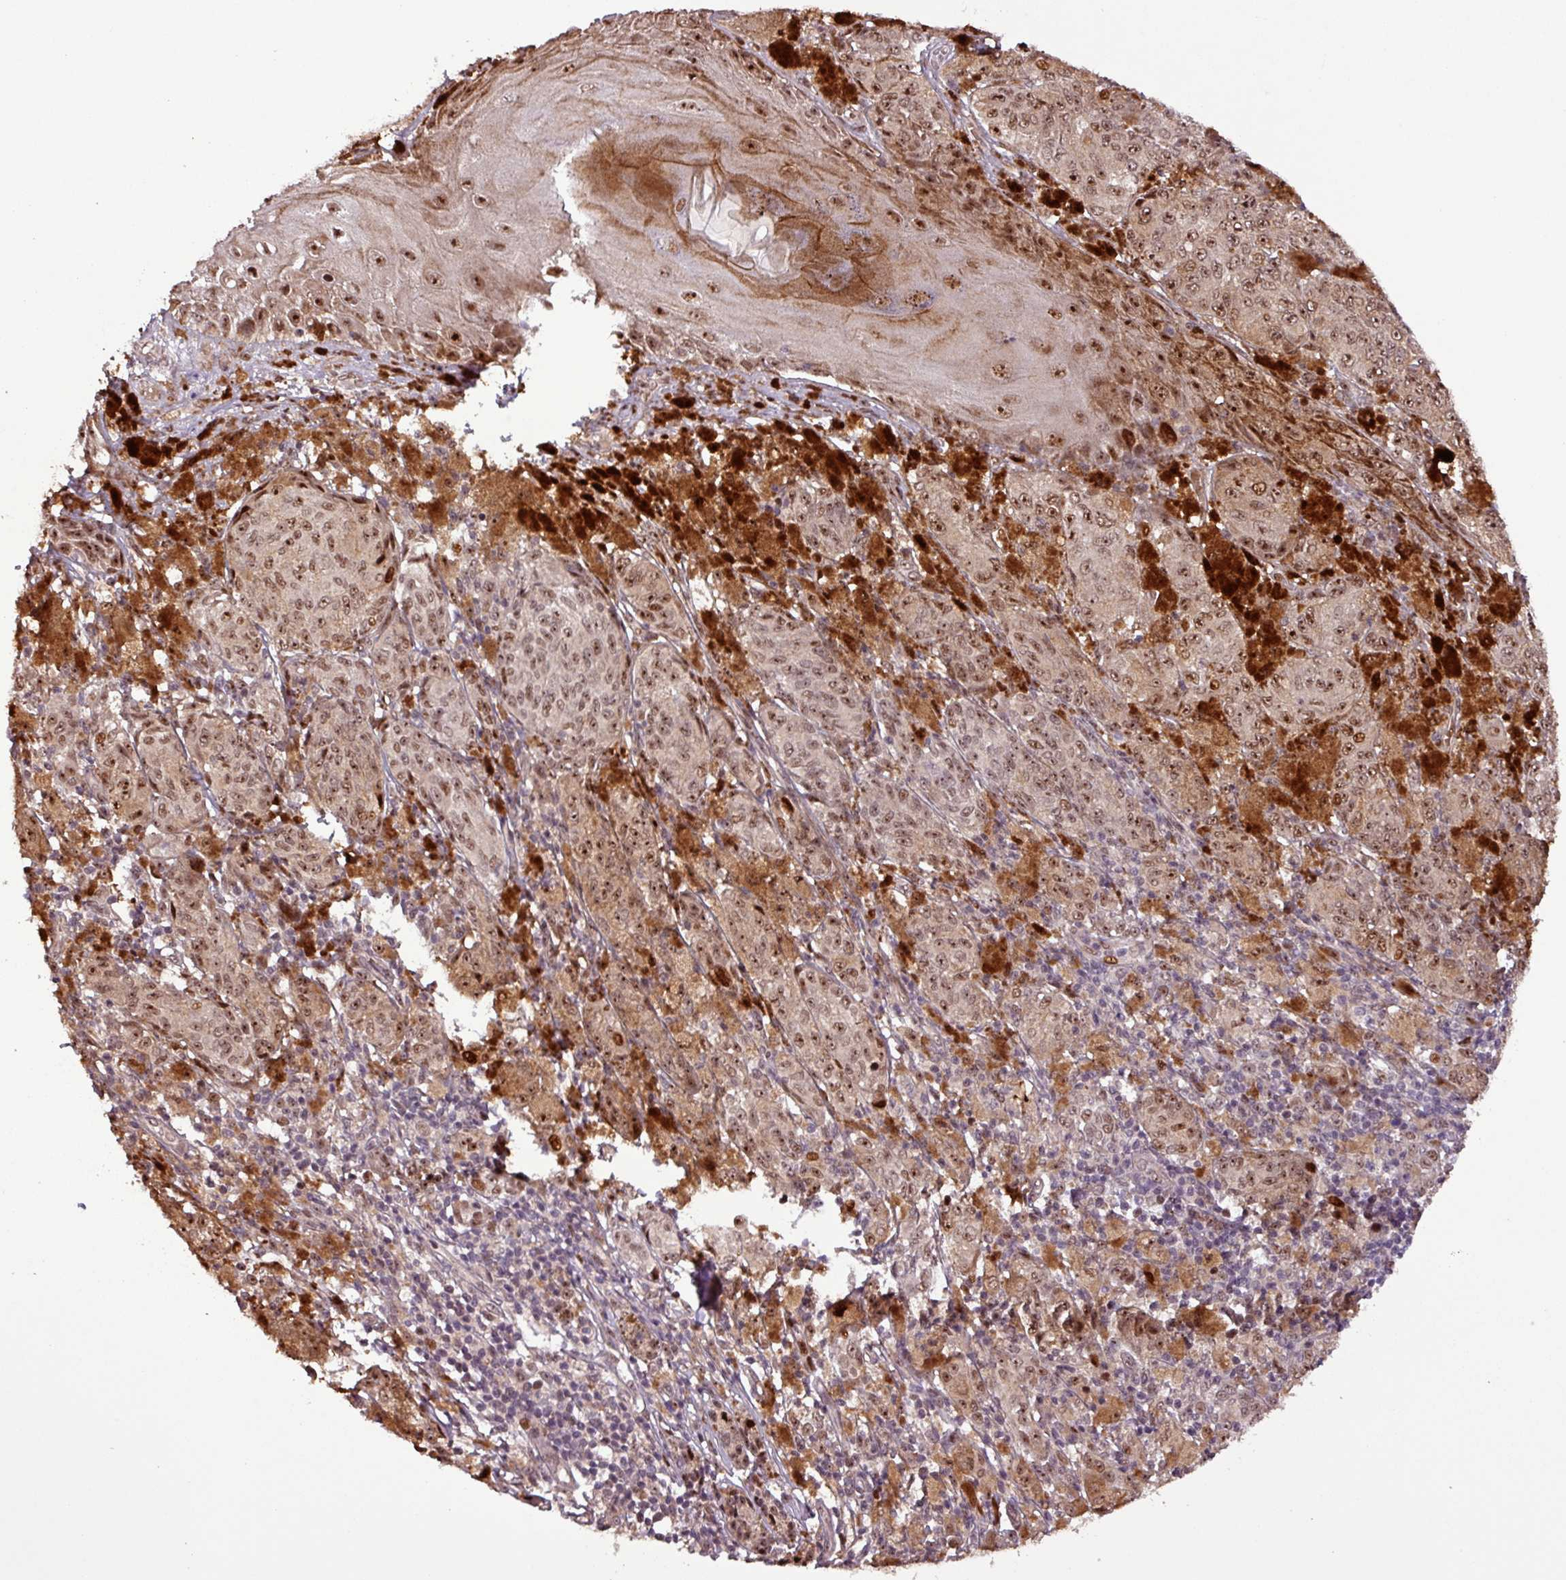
{"staining": {"intensity": "moderate", "quantity": ">75%", "location": "cytoplasmic/membranous,nuclear"}, "tissue": "melanoma", "cell_type": "Tumor cells", "image_type": "cancer", "snomed": [{"axis": "morphology", "description": "Malignant melanoma, NOS"}, {"axis": "topography", "description": "Skin"}], "caption": "Malignant melanoma tissue demonstrates moderate cytoplasmic/membranous and nuclear positivity in about >75% of tumor cells, visualized by immunohistochemistry.", "gene": "SLC22A24", "patient": {"sex": "male", "age": 42}}